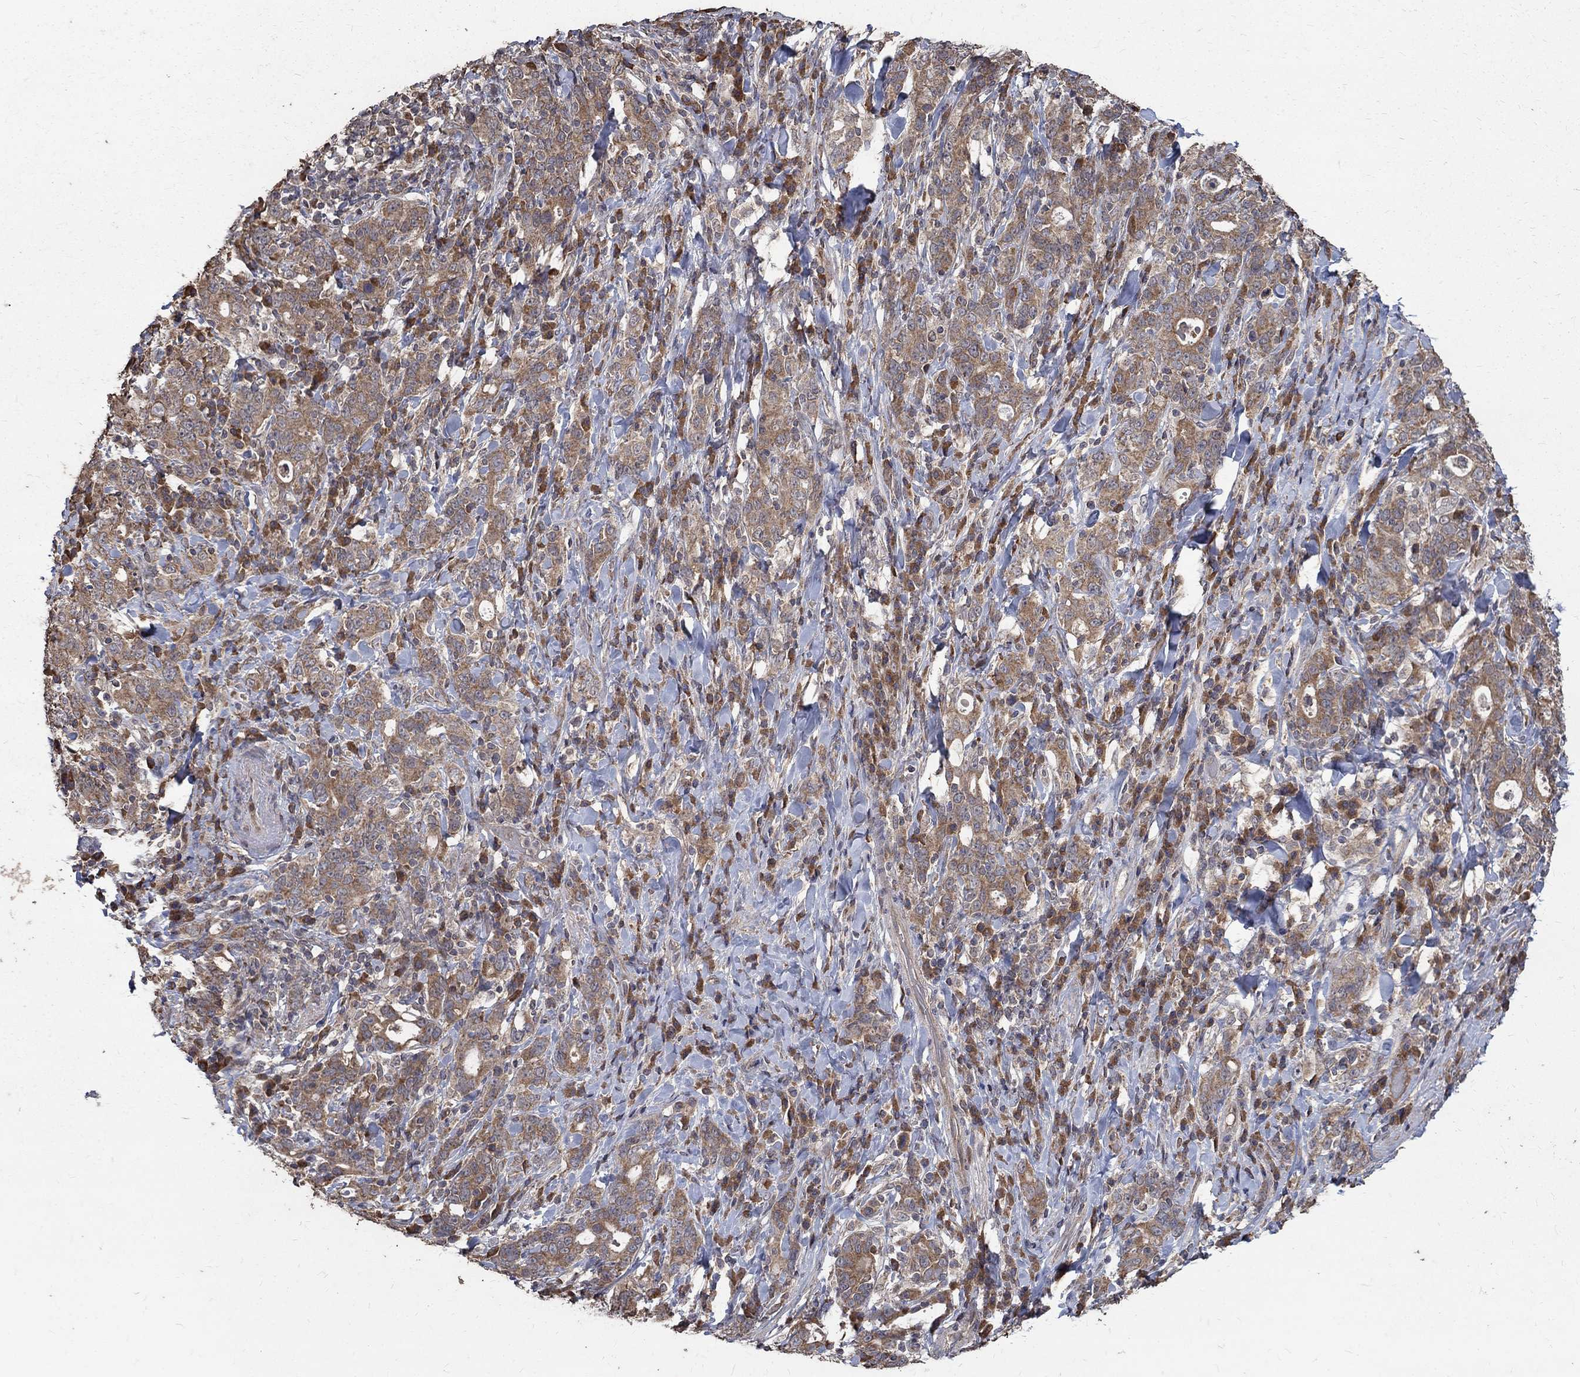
{"staining": {"intensity": "weak", "quantity": ">75%", "location": "cytoplasmic/membranous"}, "tissue": "stomach cancer", "cell_type": "Tumor cells", "image_type": "cancer", "snomed": [{"axis": "morphology", "description": "Adenocarcinoma, NOS"}, {"axis": "topography", "description": "Stomach"}], "caption": "Brown immunohistochemical staining in adenocarcinoma (stomach) demonstrates weak cytoplasmic/membranous staining in approximately >75% of tumor cells.", "gene": "C17orf75", "patient": {"sex": "male", "age": 79}}